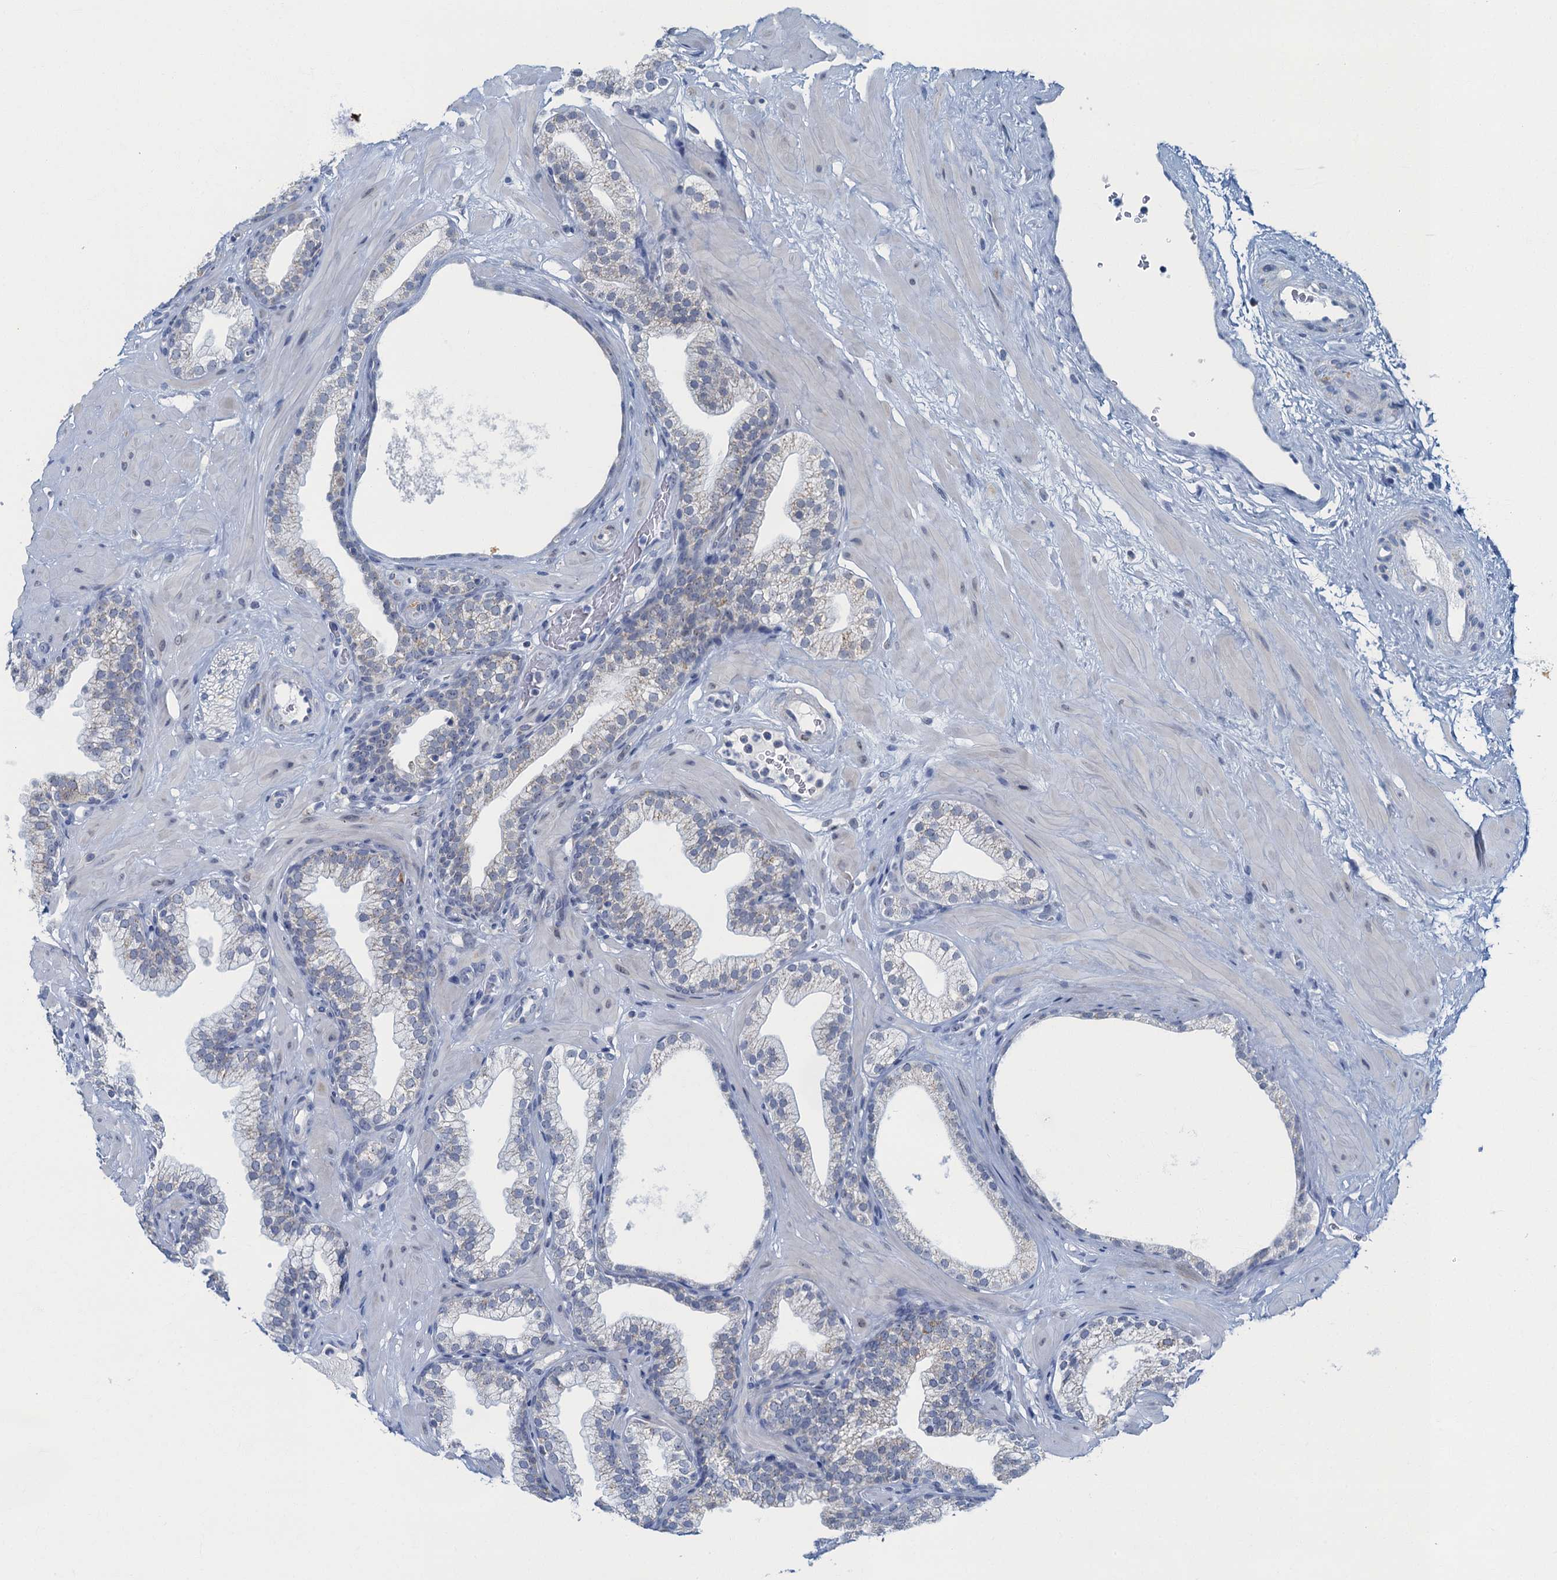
{"staining": {"intensity": "weak", "quantity": "25%-75%", "location": "cytoplasmic/membranous"}, "tissue": "prostate", "cell_type": "Glandular cells", "image_type": "normal", "snomed": [{"axis": "morphology", "description": "Normal tissue, NOS"}, {"axis": "morphology", "description": "Urothelial carcinoma, Low grade"}, {"axis": "topography", "description": "Urinary bladder"}, {"axis": "topography", "description": "Prostate"}], "caption": "IHC histopathology image of unremarkable human prostate stained for a protein (brown), which exhibits low levels of weak cytoplasmic/membranous expression in about 25%-75% of glandular cells.", "gene": "RAD9B", "patient": {"sex": "male", "age": 60}}